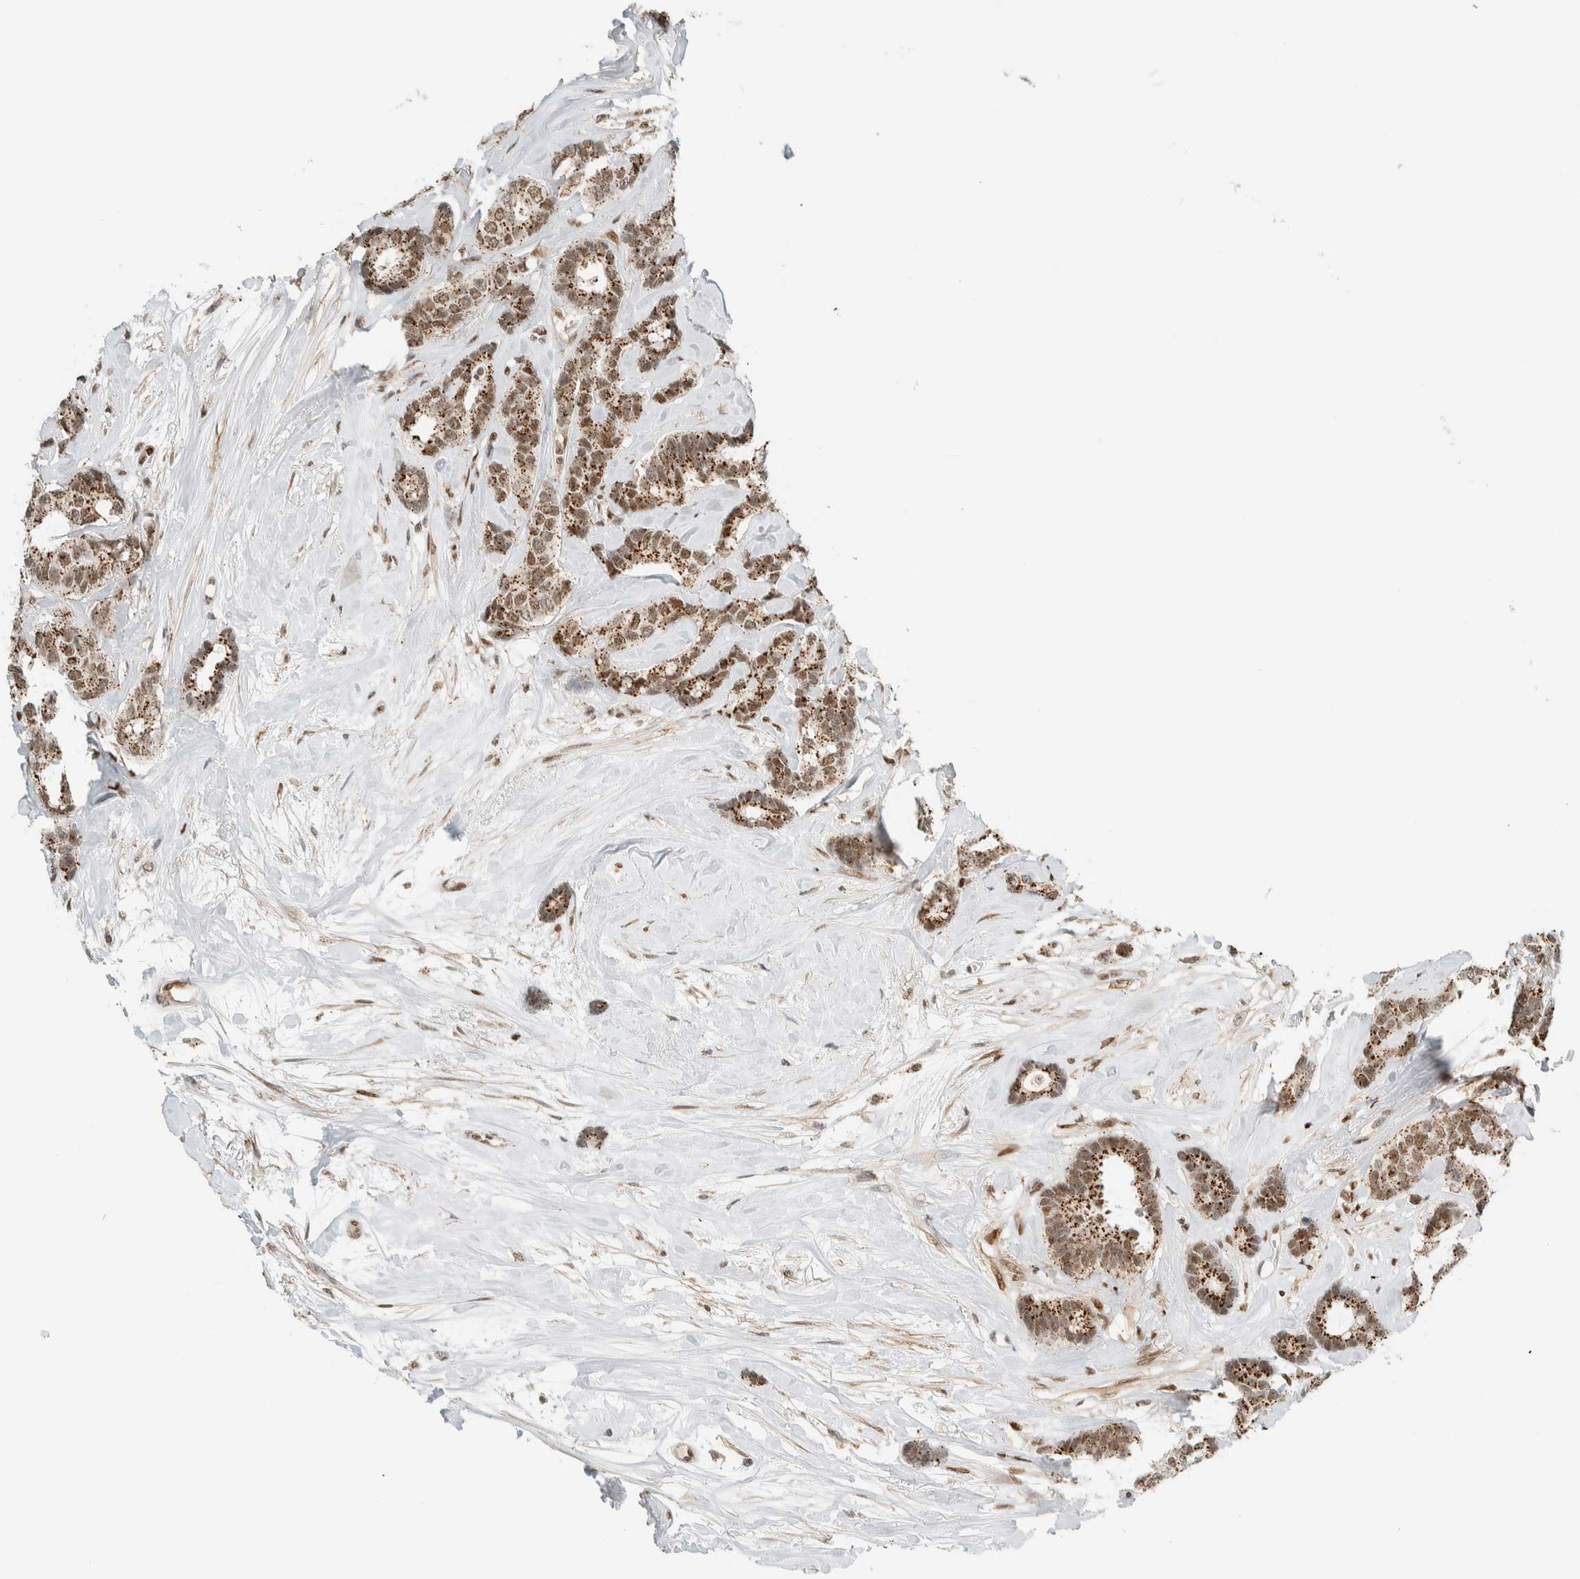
{"staining": {"intensity": "moderate", "quantity": ">75%", "location": "cytoplasmic/membranous,nuclear"}, "tissue": "breast cancer", "cell_type": "Tumor cells", "image_type": "cancer", "snomed": [{"axis": "morphology", "description": "Duct carcinoma"}, {"axis": "topography", "description": "Breast"}], "caption": "The photomicrograph demonstrates a brown stain indicating the presence of a protein in the cytoplasmic/membranous and nuclear of tumor cells in breast cancer.", "gene": "TFE3", "patient": {"sex": "female", "age": 87}}